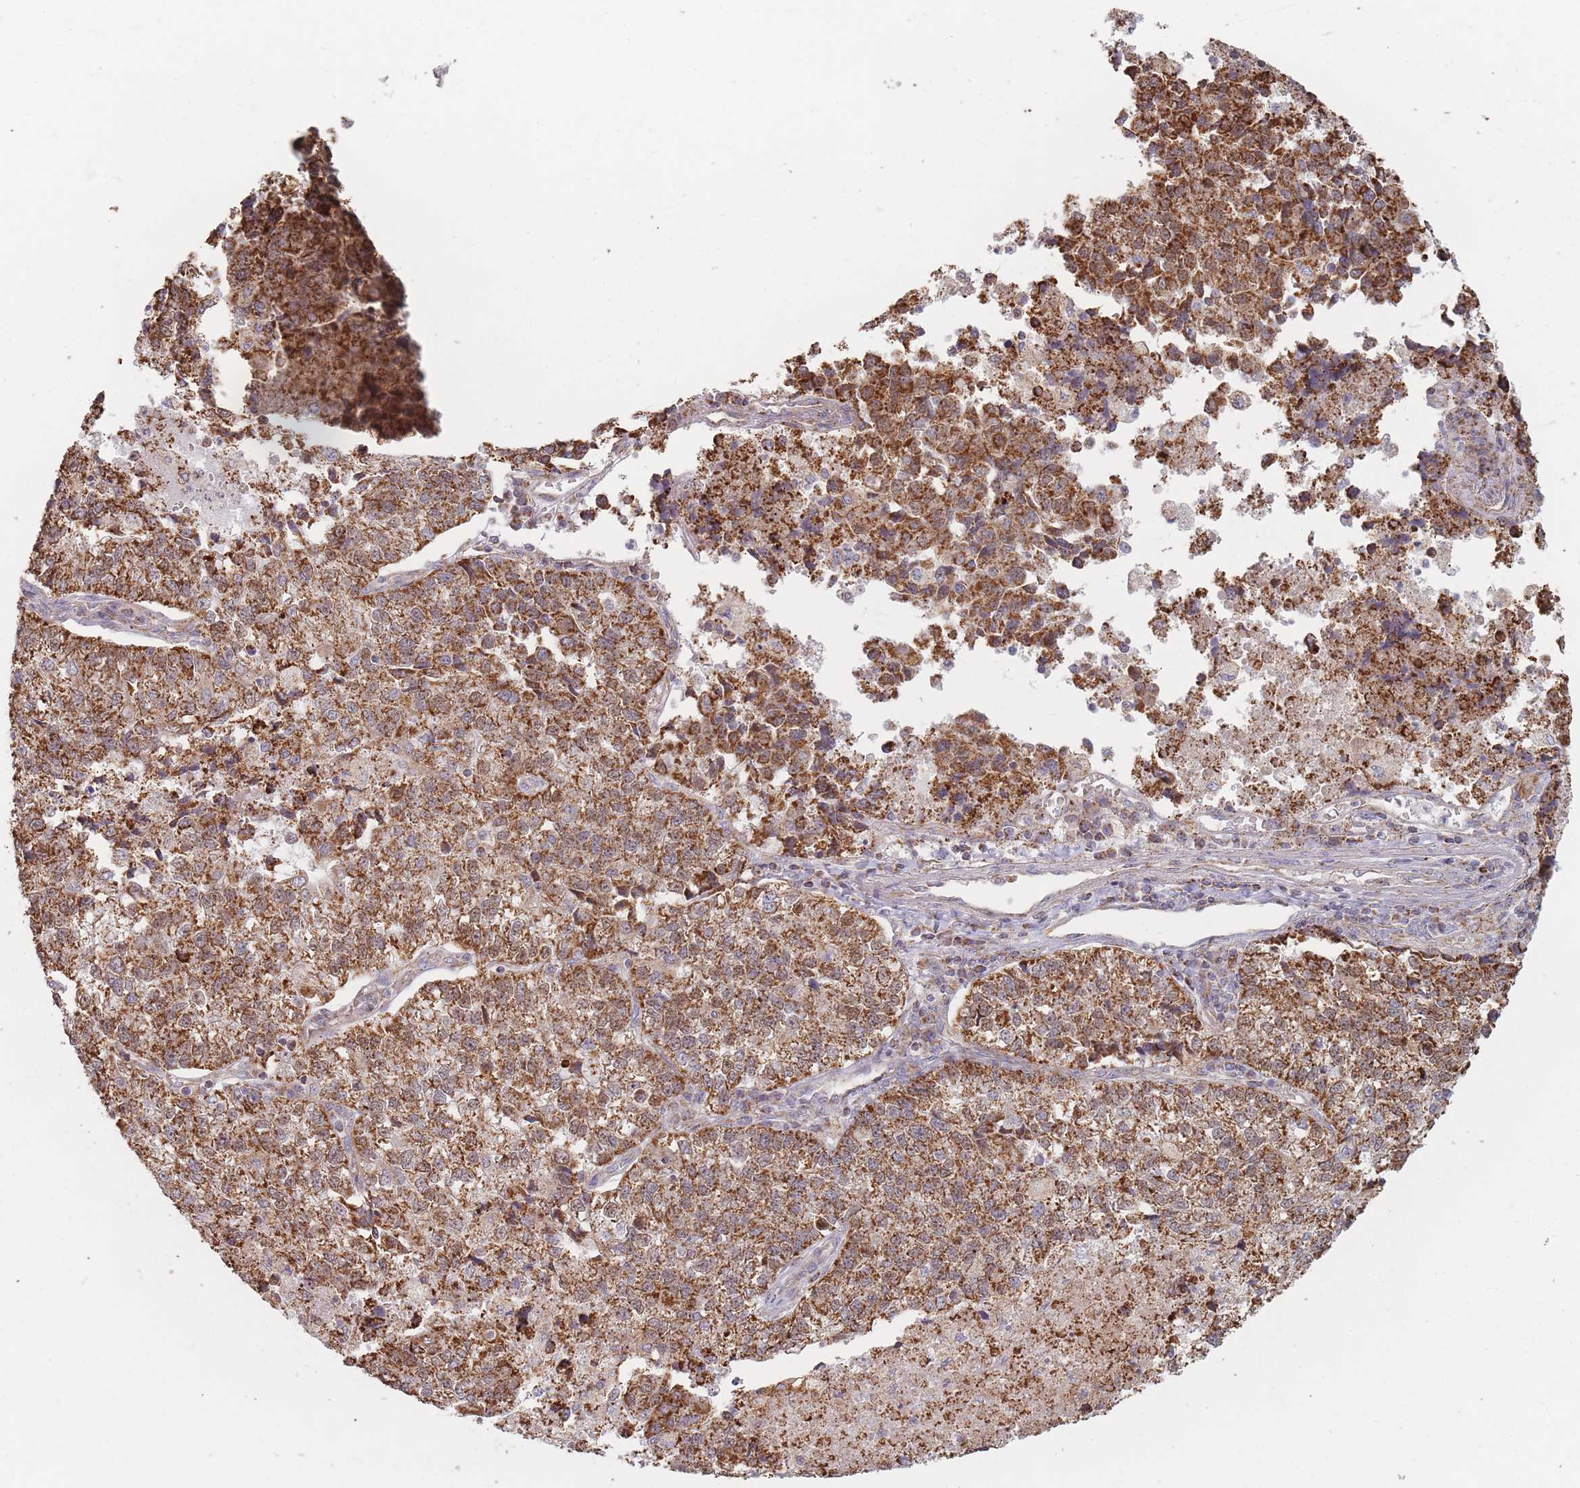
{"staining": {"intensity": "moderate", "quantity": ">75%", "location": "cytoplasmic/membranous"}, "tissue": "lung cancer", "cell_type": "Tumor cells", "image_type": "cancer", "snomed": [{"axis": "morphology", "description": "Adenocarcinoma, NOS"}, {"axis": "topography", "description": "Lung"}], "caption": "This is an image of immunohistochemistry (IHC) staining of lung adenocarcinoma, which shows moderate staining in the cytoplasmic/membranous of tumor cells.", "gene": "ESRP2", "patient": {"sex": "male", "age": 49}}